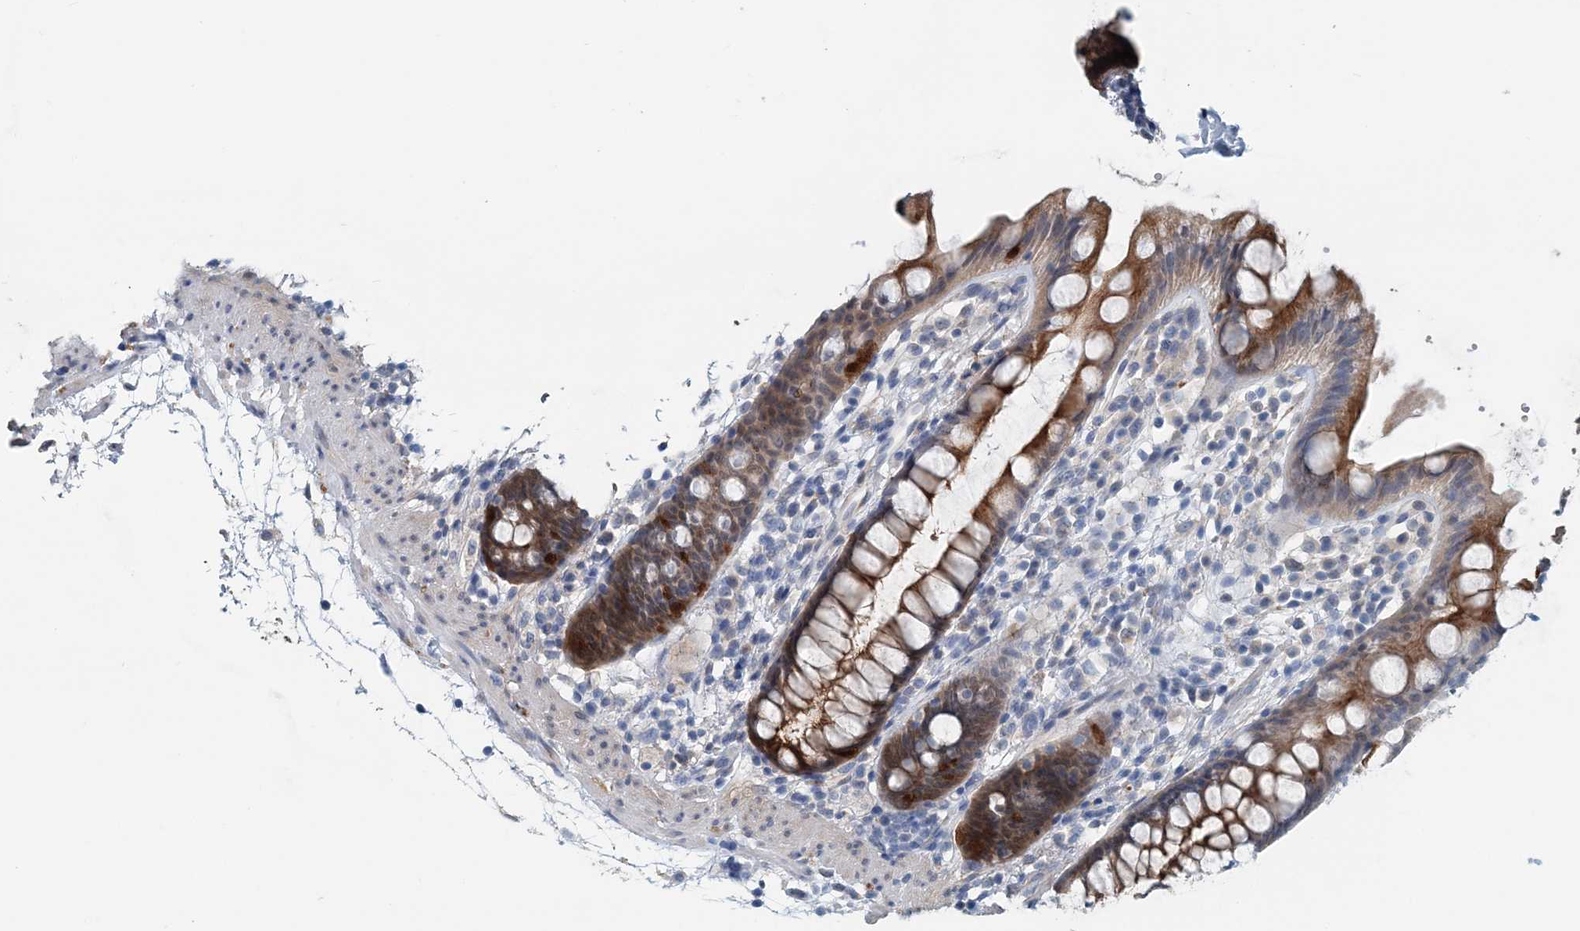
{"staining": {"intensity": "strong", "quantity": "25%-75%", "location": "cytoplasmic/membranous"}, "tissue": "rectum", "cell_type": "Glandular cells", "image_type": "normal", "snomed": [{"axis": "morphology", "description": "Normal tissue, NOS"}, {"axis": "topography", "description": "Rectum"}], "caption": "High-magnification brightfield microscopy of normal rectum stained with DAB (3,3'-diaminobenzidine) (brown) and counterstained with hematoxylin (blue). glandular cells exhibit strong cytoplasmic/membranous staining is identified in approximately25%-75% of cells. The protein of interest is shown in brown color, while the nuclei are stained blue.", "gene": "PFN2", "patient": {"sex": "female", "age": 65}}